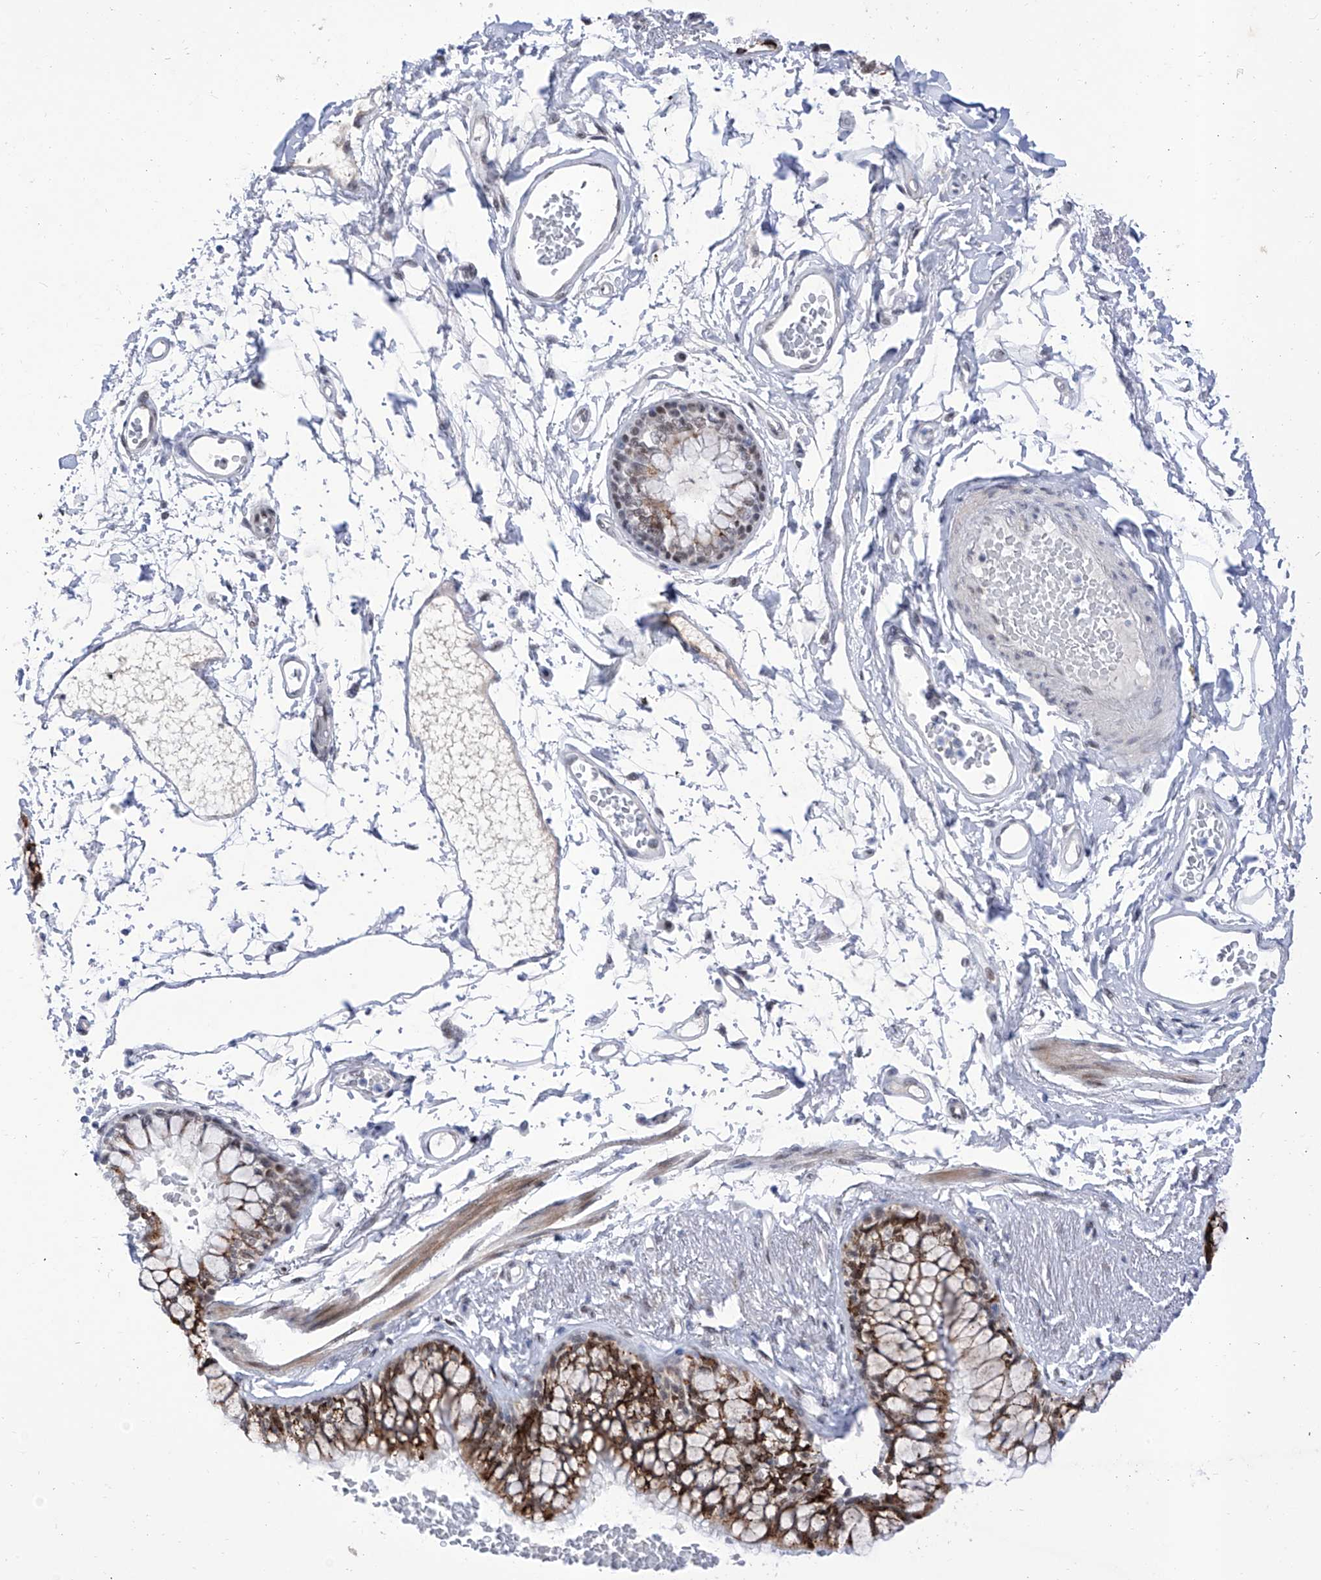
{"staining": {"intensity": "moderate", "quantity": "25%-75%", "location": "cytoplasmic/membranous"}, "tissue": "bronchus", "cell_type": "Respiratory epithelial cells", "image_type": "normal", "snomed": [{"axis": "morphology", "description": "Normal tissue, NOS"}, {"axis": "topography", "description": "Cartilage tissue"}, {"axis": "topography", "description": "Bronchus"}], "caption": "Protein expression analysis of unremarkable human bronchus reveals moderate cytoplasmic/membranous staining in about 25%-75% of respiratory epithelial cells. The protein is stained brown, and the nuclei are stained in blue (DAB IHC with brightfield microscopy, high magnification).", "gene": "ATN1", "patient": {"sex": "female", "age": 73}}